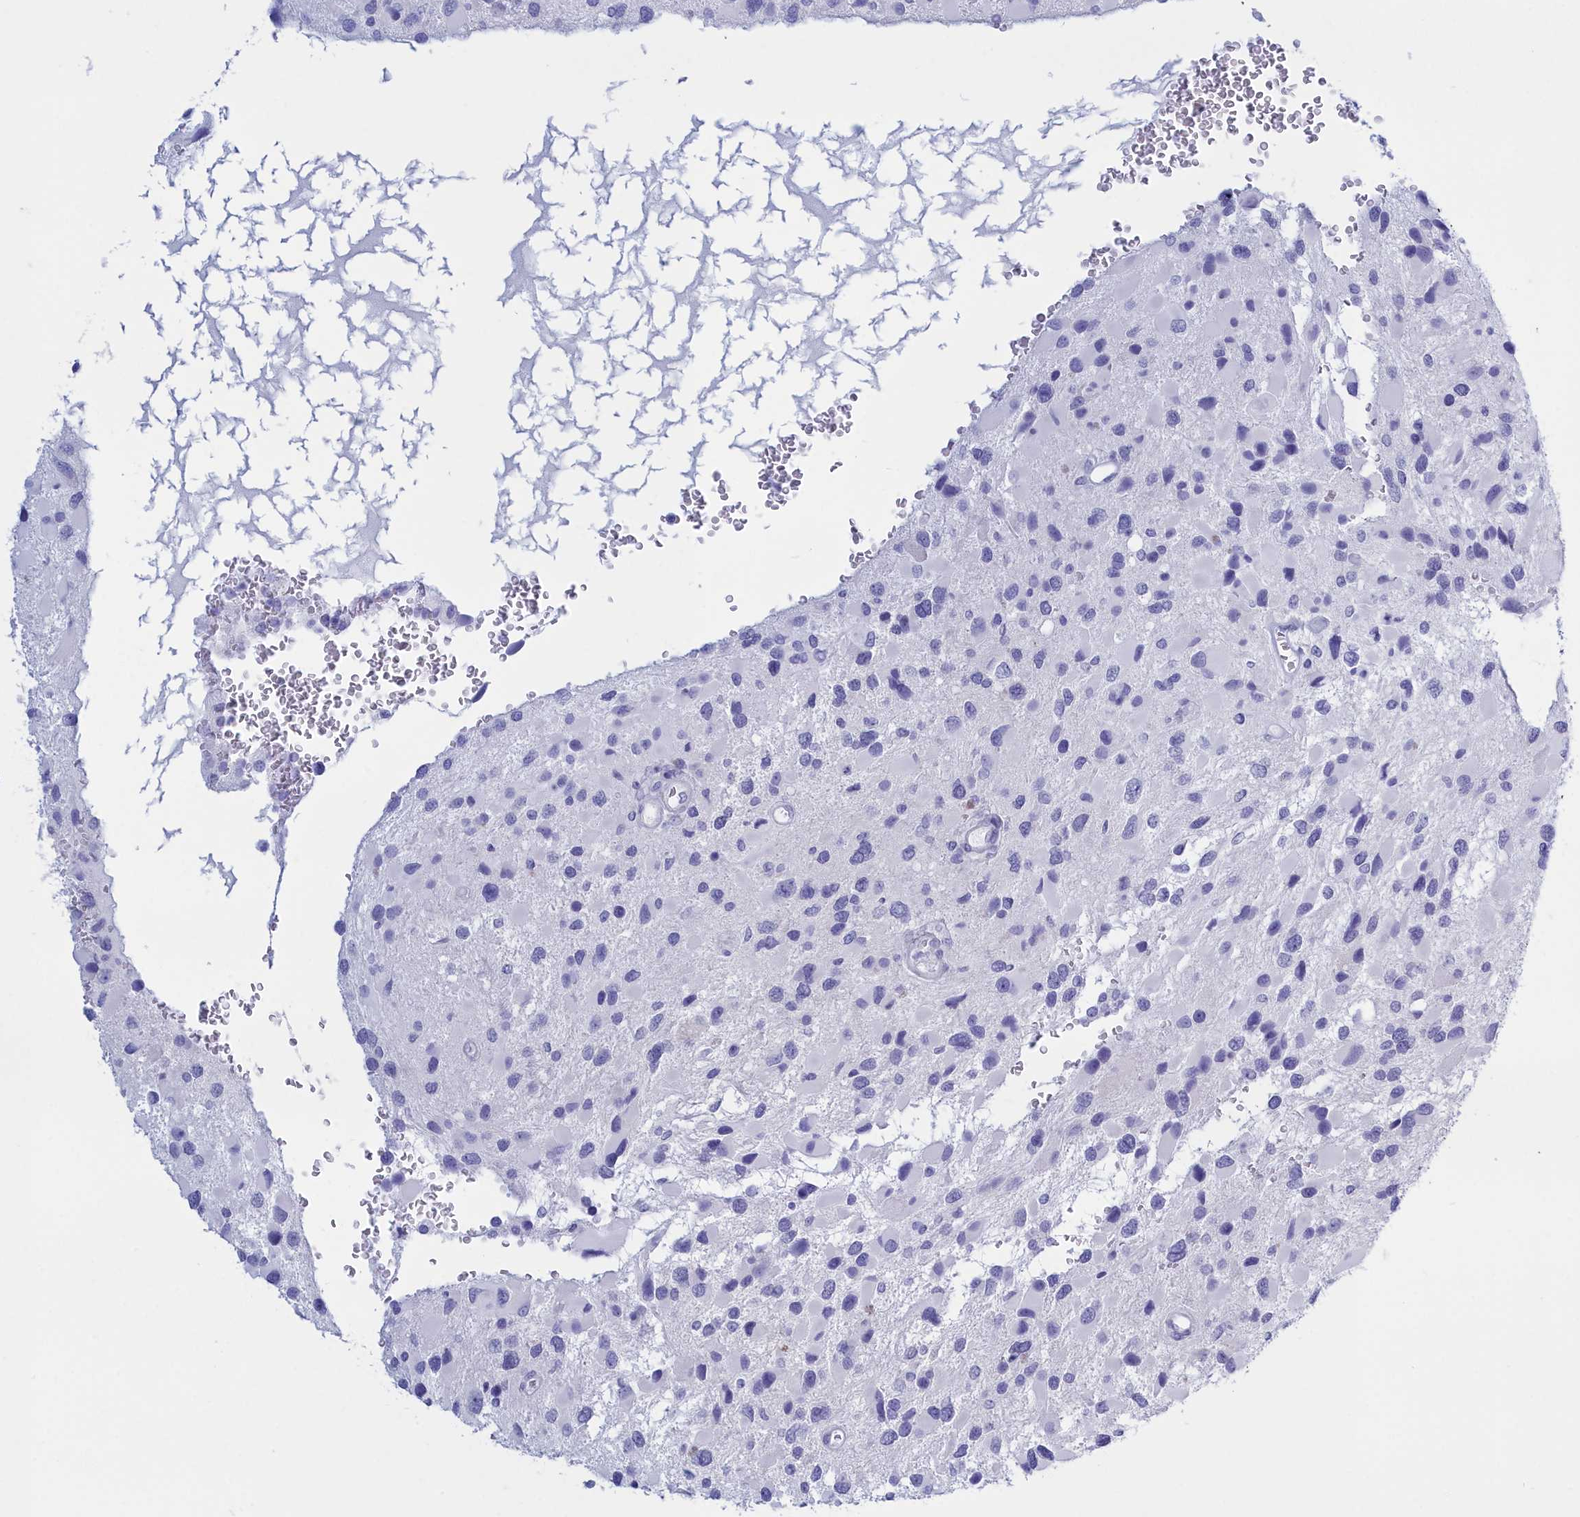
{"staining": {"intensity": "negative", "quantity": "none", "location": "none"}, "tissue": "glioma", "cell_type": "Tumor cells", "image_type": "cancer", "snomed": [{"axis": "morphology", "description": "Glioma, malignant, High grade"}, {"axis": "topography", "description": "Brain"}], "caption": "Image shows no significant protein expression in tumor cells of glioma.", "gene": "TMEM97", "patient": {"sex": "male", "age": 53}}